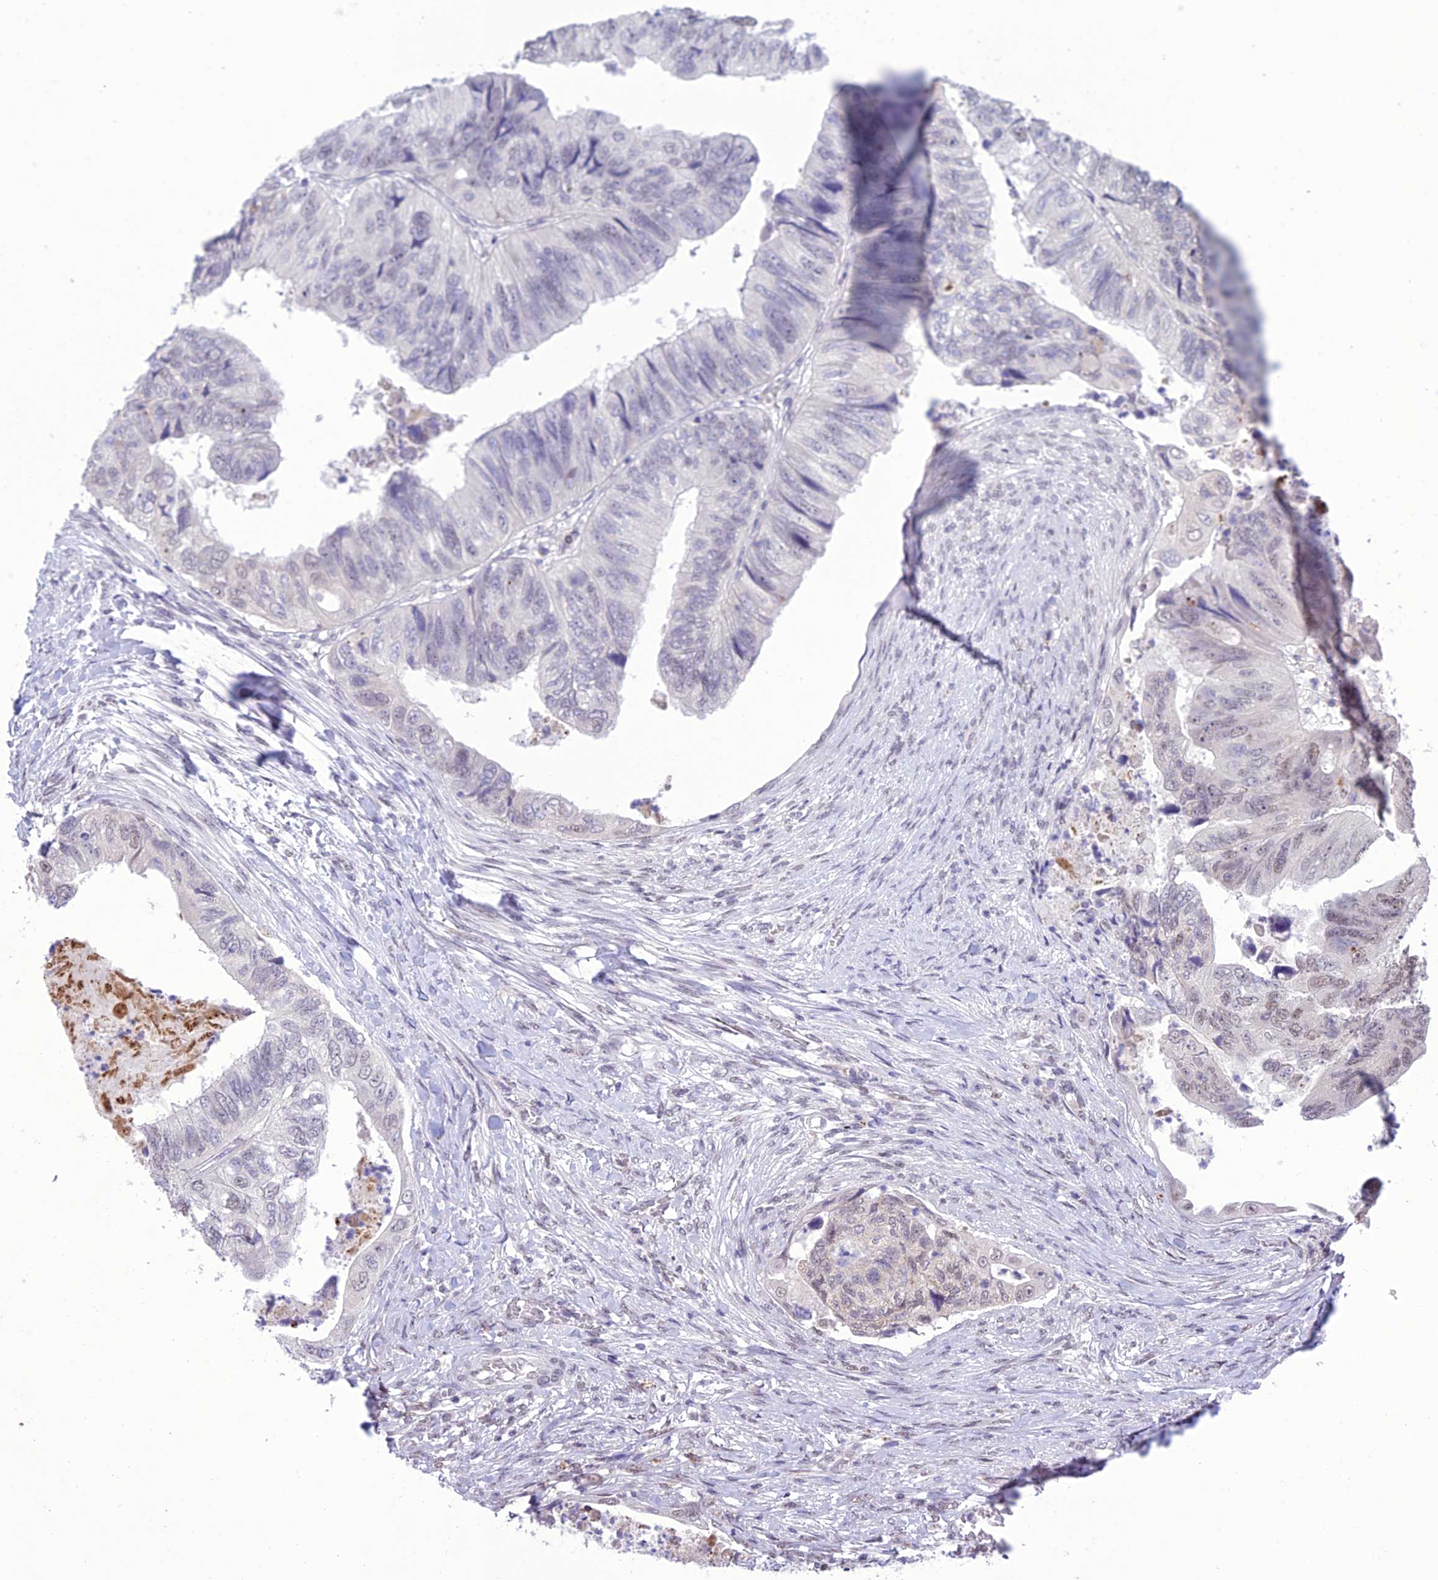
{"staining": {"intensity": "negative", "quantity": "none", "location": "none"}, "tissue": "colorectal cancer", "cell_type": "Tumor cells", "image_type": "cancer", "snomed": [{"axis": "morphology", "description": "Adenocarcinoma, NOS"}, {"axis": "topography", "description": "Rectum"}], "caption": "Tumor cells are negative for brown protein staining in colorectal cancer (adenocarcinoma).", "gene": "RANBP3", "patient": {"sex": "male", "age": 63}}